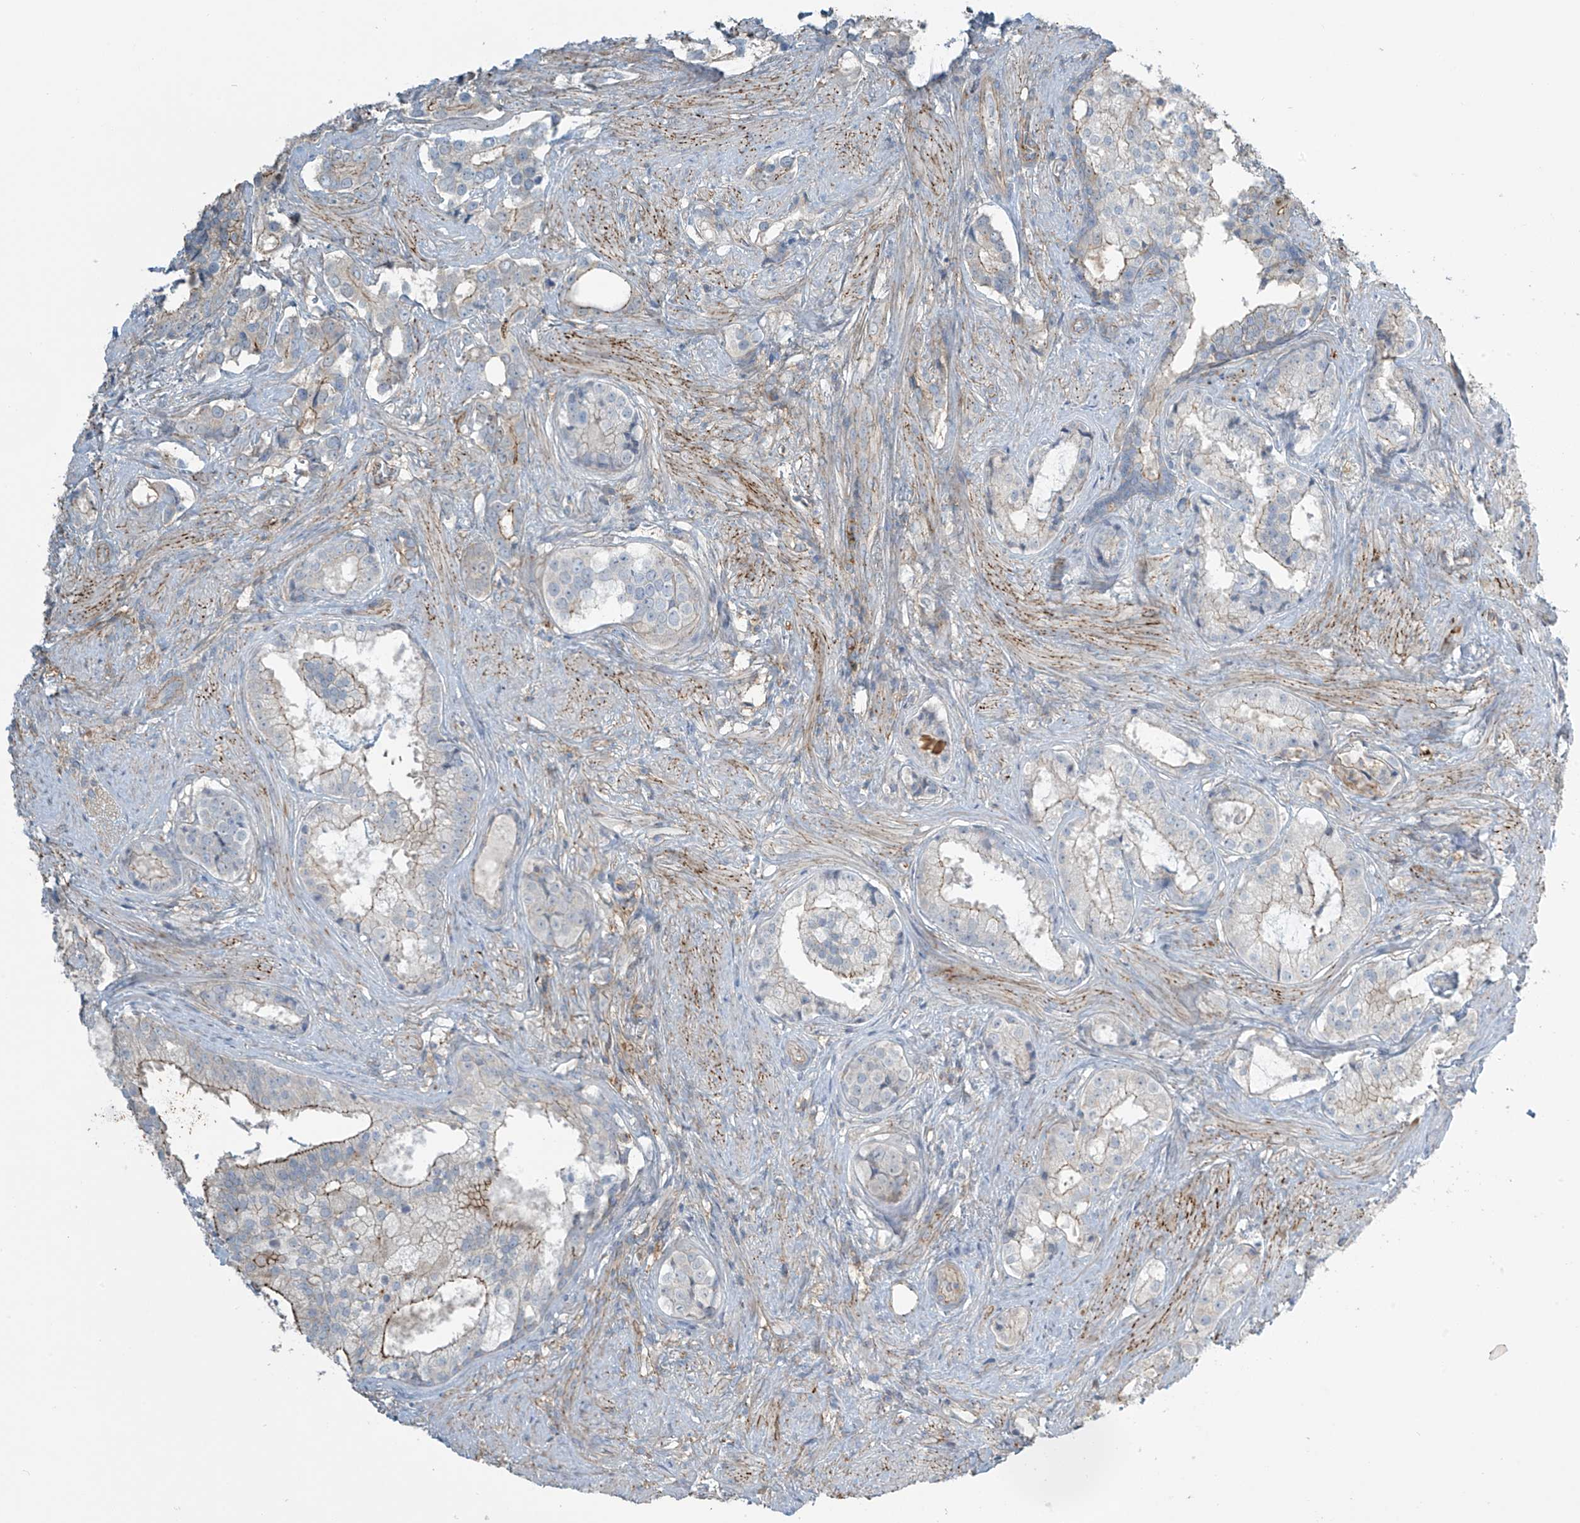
{"staining": {"intensity": "moderate", "quantity": "<25%", "location": "cytoplasmic/membranous"}, "tissue": "prostate cancer", "cell_type": "Tumor cells", "image_type": "cancer", "snomed": [{"axis": "morphology", "description": "Adenocarcinoma, High grade"}, {"axis": "topography", "description": "Prostate"}], "caption": "Immunohistochemical staining of human adenocarcinoma (high-grade) (prostate) displays moderate cytoplasmic/membranous protein expression in approximately <25% of tumor cells. Nuclei are stained in blue.", "gene": "SLC9A2", "patient": {"sex": "male", "age": 58}}